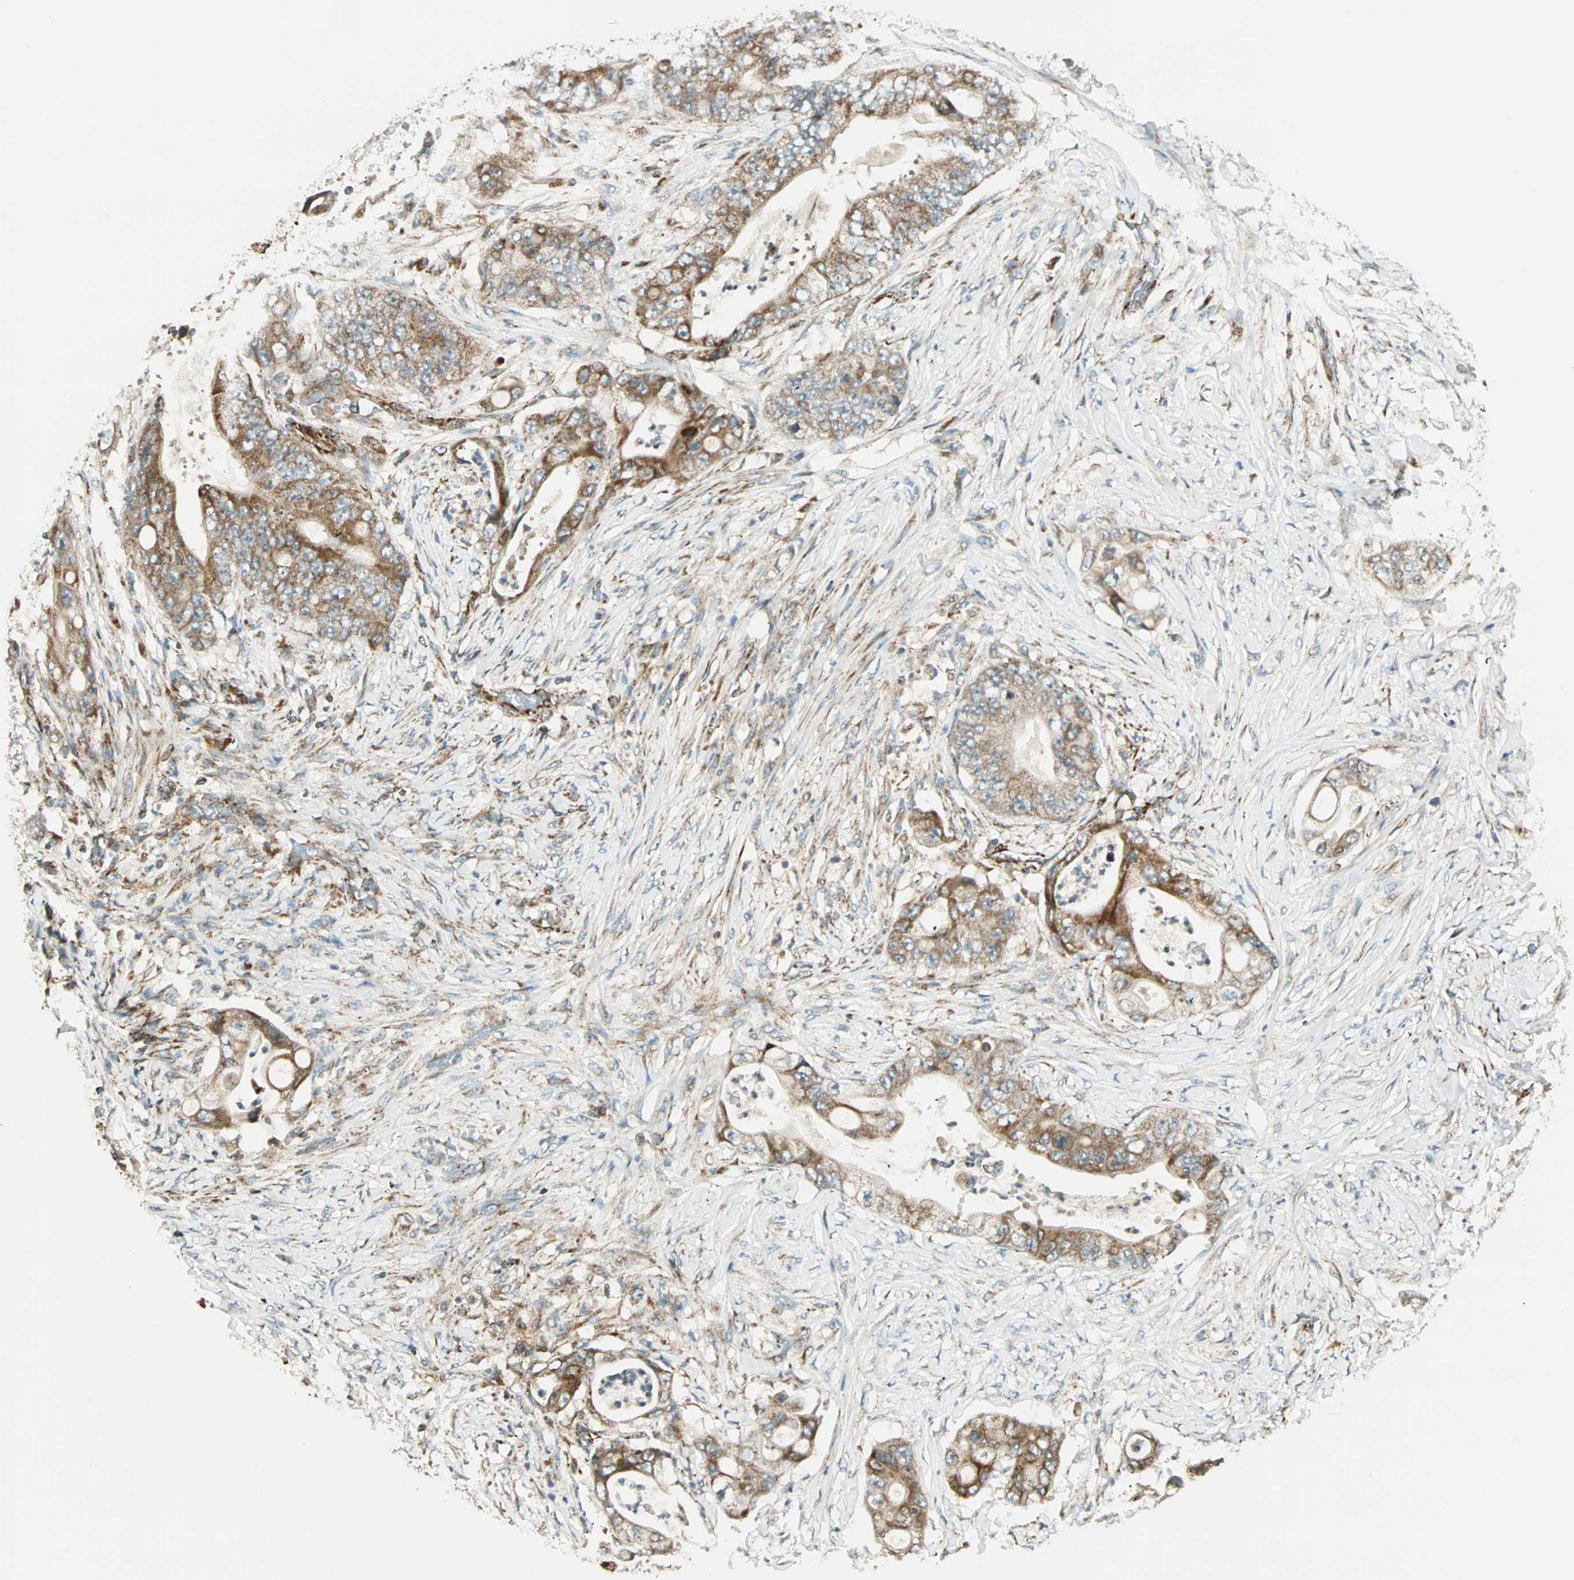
{"staining": {"intensity": "weak", "quantity": ">75%", "location": "cytoplasmic/membranous"}, "tissue": "stomach cancer", "cell_type": "Tumor cells", "image_type": "cancer", "snomed": [{"axis": "morphology", "description": "Adenocarcinoma, NOS"}, {"axis": "topography", "description": "Stomach"}], "caption": "Human adenocarcinoma (stomach) stained with a brown dye displays weak cytoplasmic/membranous positive positivity in approximately >75% of tumor cells.", "gene": "SPRY4", "patient": {"sex": "female", "age": 73}}